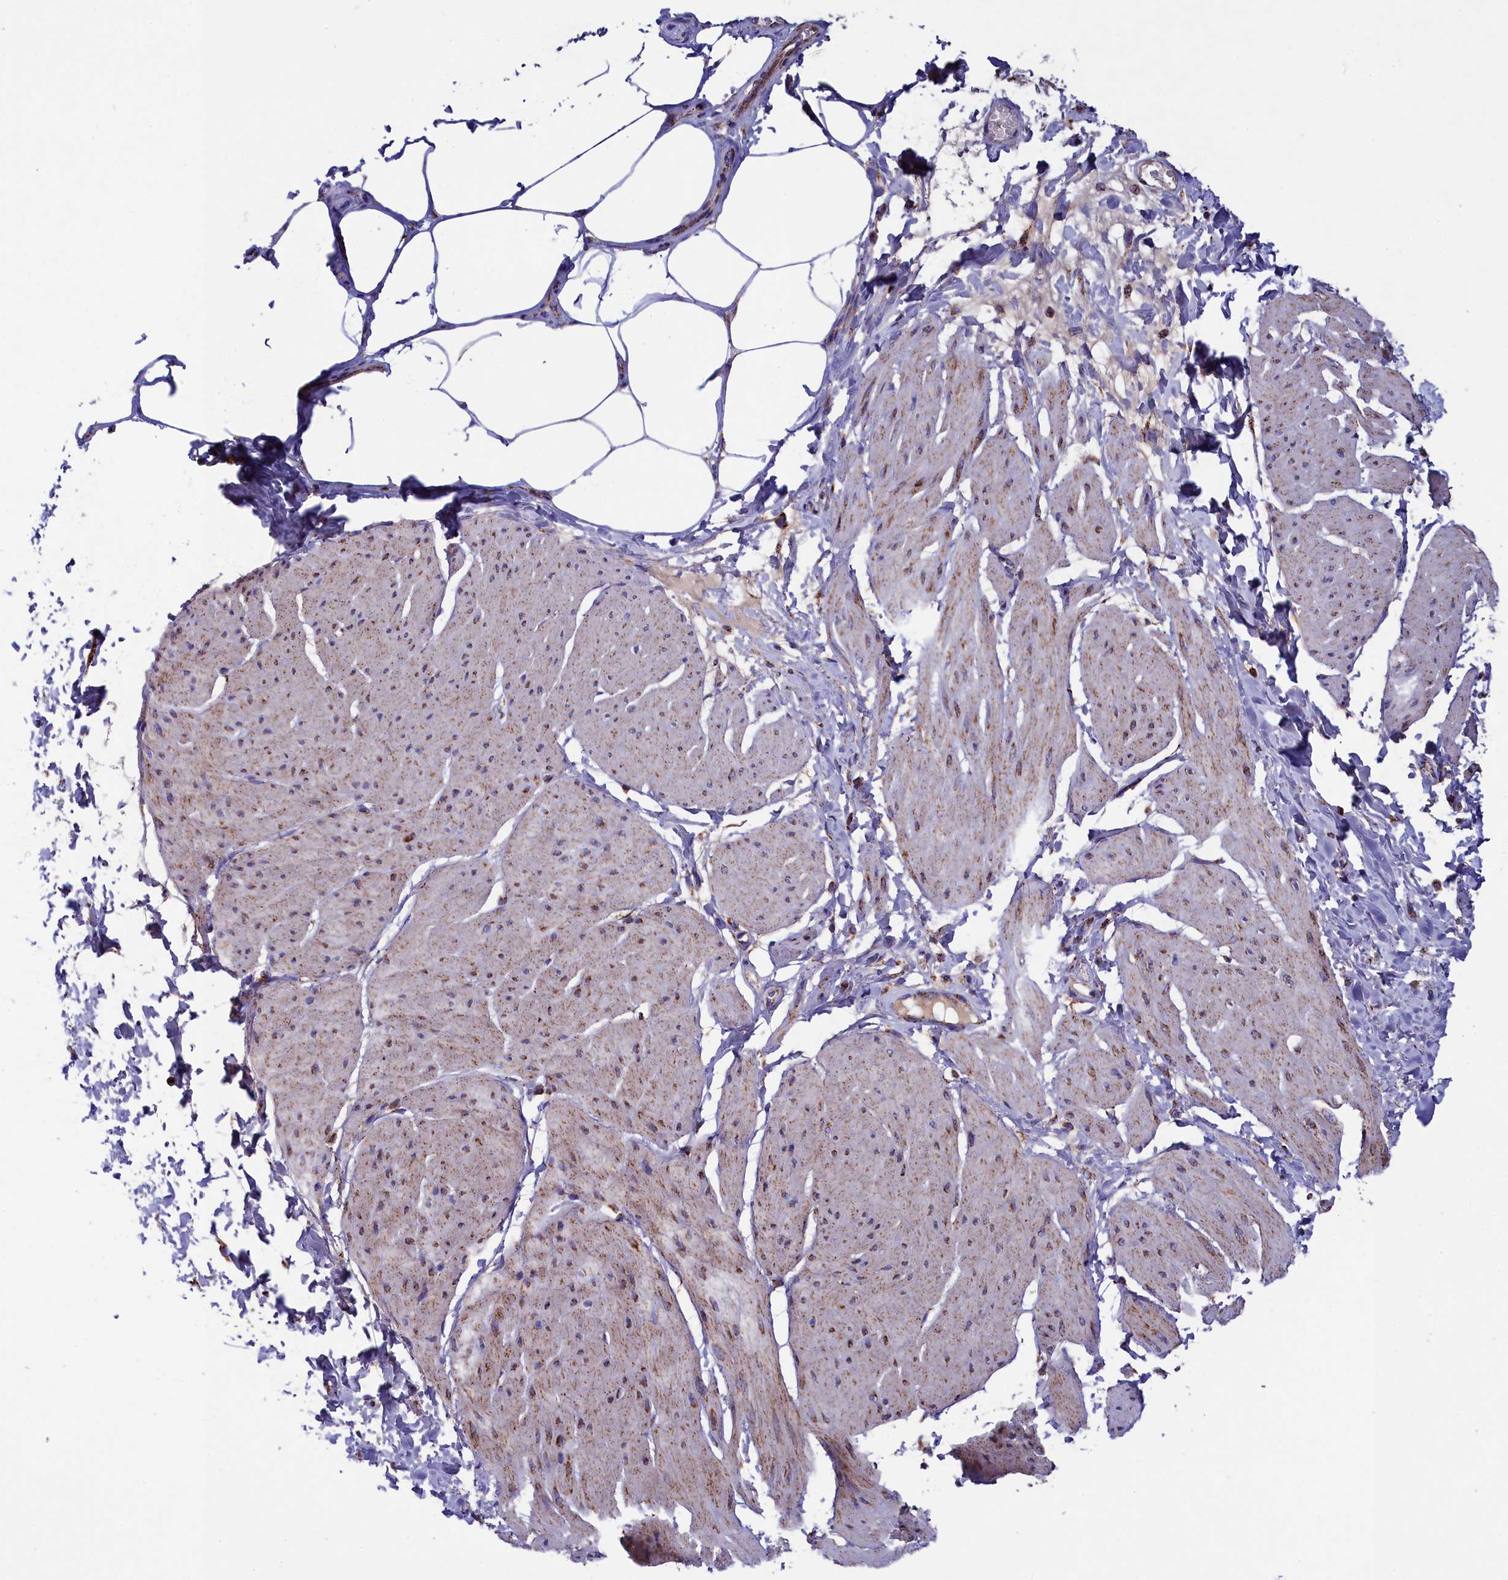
{"staining": {"intensity": "moderate", "quantity": "25%-75%", "location": "cytoplasmic/membranous"}, "tissue": "smooth muscle", "cell_type": "Smooth muscle cells", "image_type": "normal", "snomed": [{"axis": "morphology", "description": "Urothelial carcinoma, High grade"}, {"axis": "topography", "description": "Urinary bladder"}], "caption": "The image displays immunohistochemical staining of benign smooth muscle. There is moderate cytoplasmic/membranous staining is seen in about 25%-75% of smooth muscle cells.", "gene": "SLC39A3", "patient": {"sex": "male", "age": 46}}